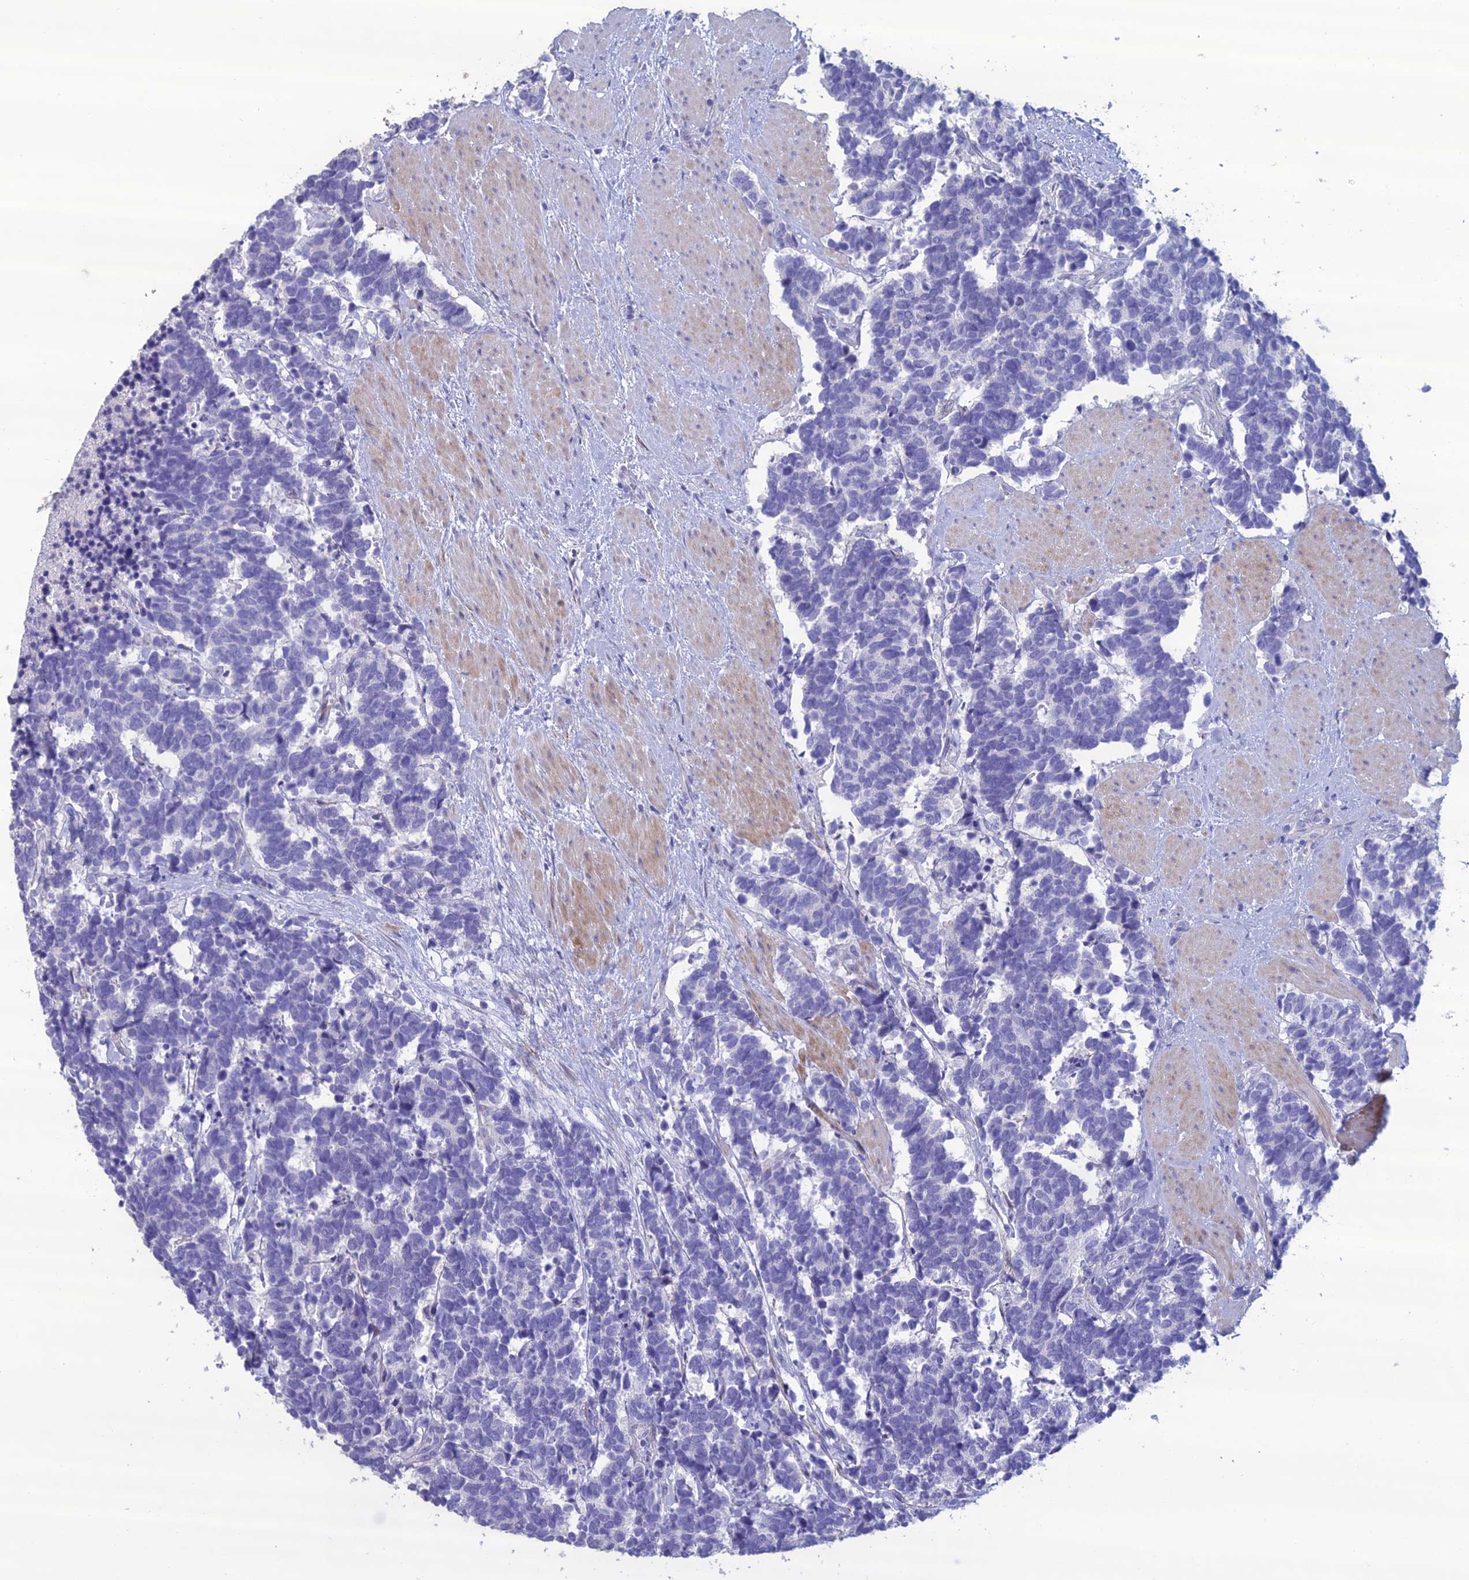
{"staining": {"intensity": "negative", "quantity": "none", "location": "none"}, "tissue": "carcinoid", "cell_type": "Tumor cells", "image_type": "cancer", "snomed": [{"axis": "morphology", "description": "Carcinoma, NOS"}, {"axis": "morphology", "description": "Carcinoid, malignant, NOS"}, {"axis": "topography", "description": "Prostate"}], "caption": "DAB immunohistochemical staining of human carcinoid demonstrates no significant staining in tumor cells.", "gene": "OR56B1", "patient": {"sex": "male", "age": 57}}